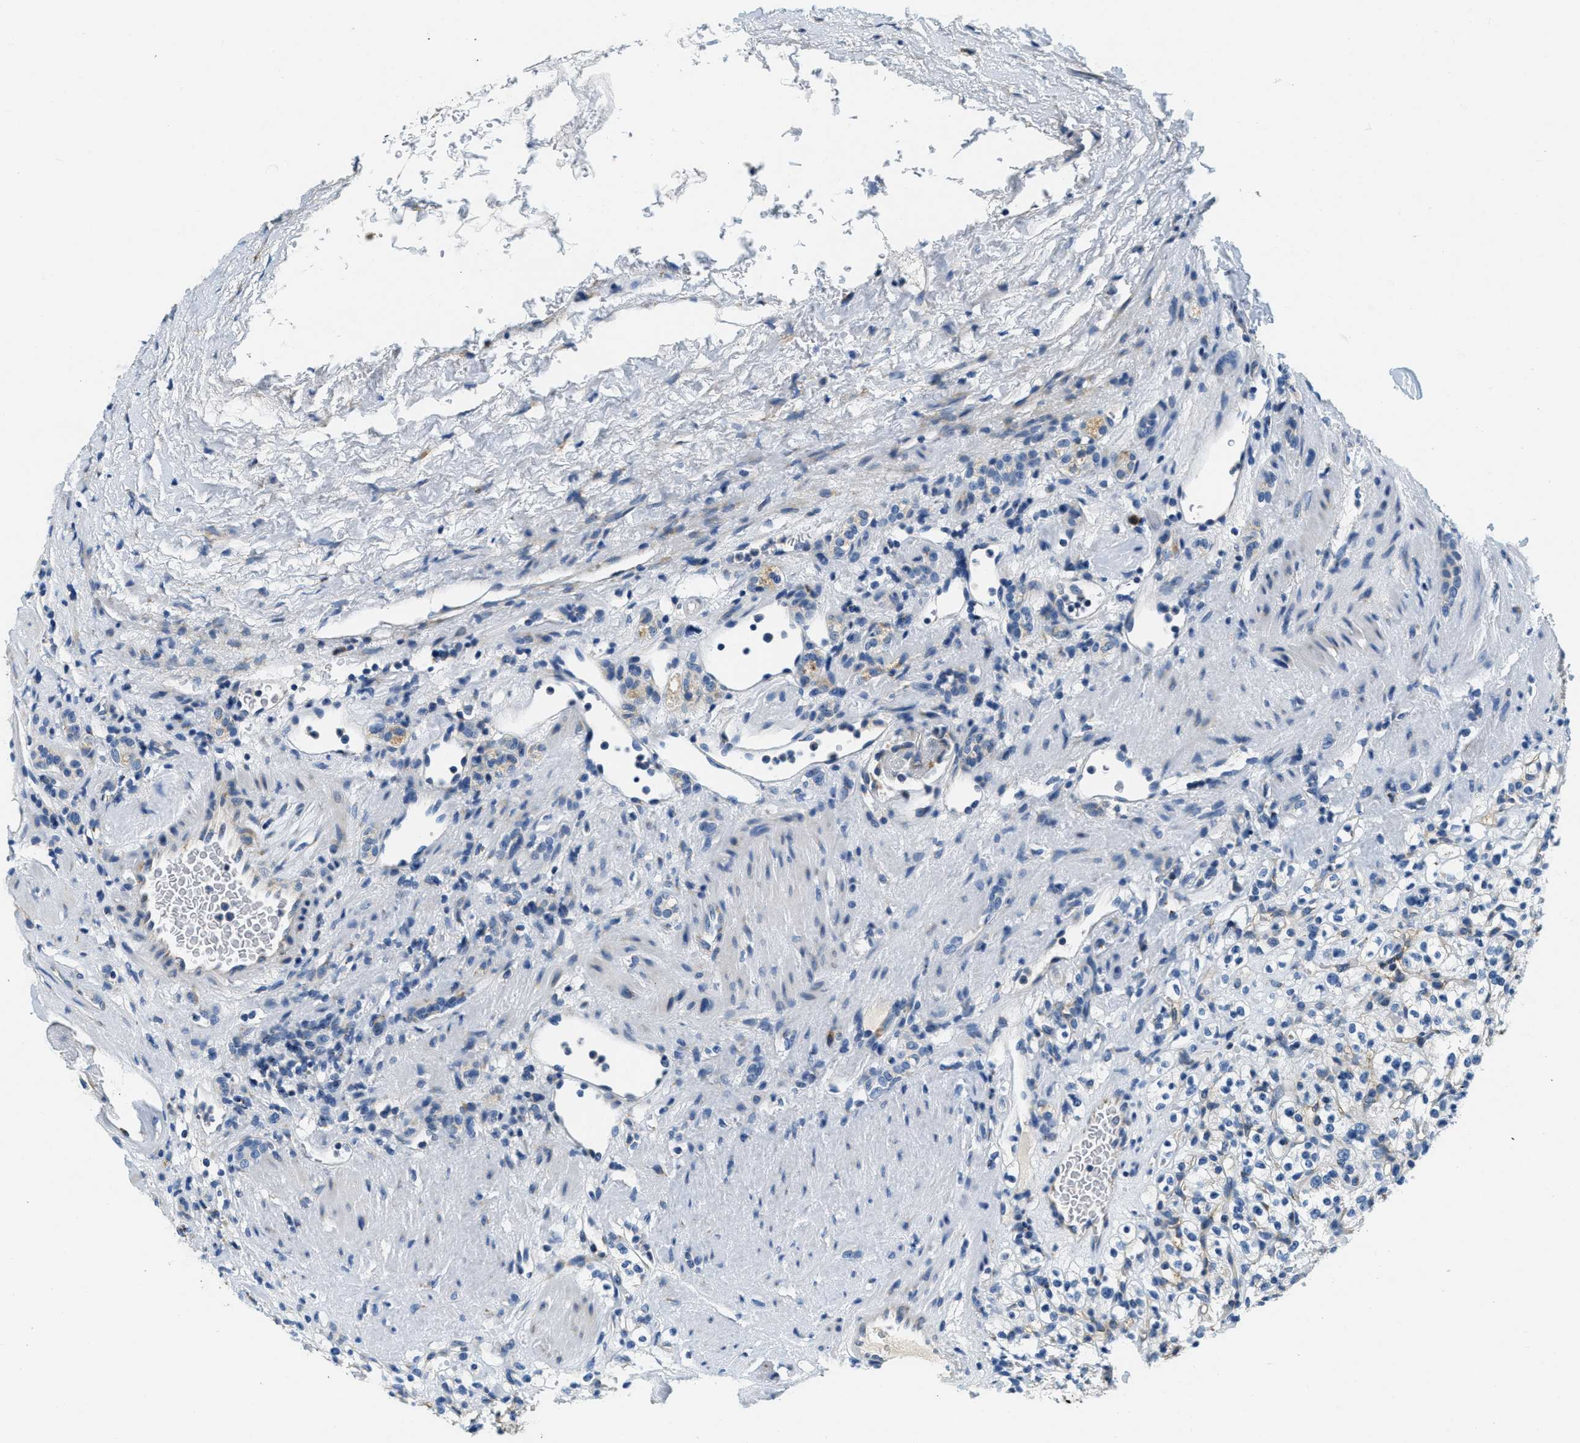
{"staining": {"intensity": "weak", "quantity": "<25%", "location": "cytoplasmic/membranous"}, "tissue": "renal cancer", "cell_type": "Tumor cells", "image_type": "cancer", "snomed": [{"axis": "morphology", "description": "Normal tissue, NOS"}, {"axis": "morphology", "description": "Adenocarcinoma, NOS"}, {"axis": "topography", "description": "Kidney"}], "caption": "Tumor cells show no significant expression in renal adenocarcinoma.", "gene": "CA4", "patient": {"sex": "female", "age": 72}}